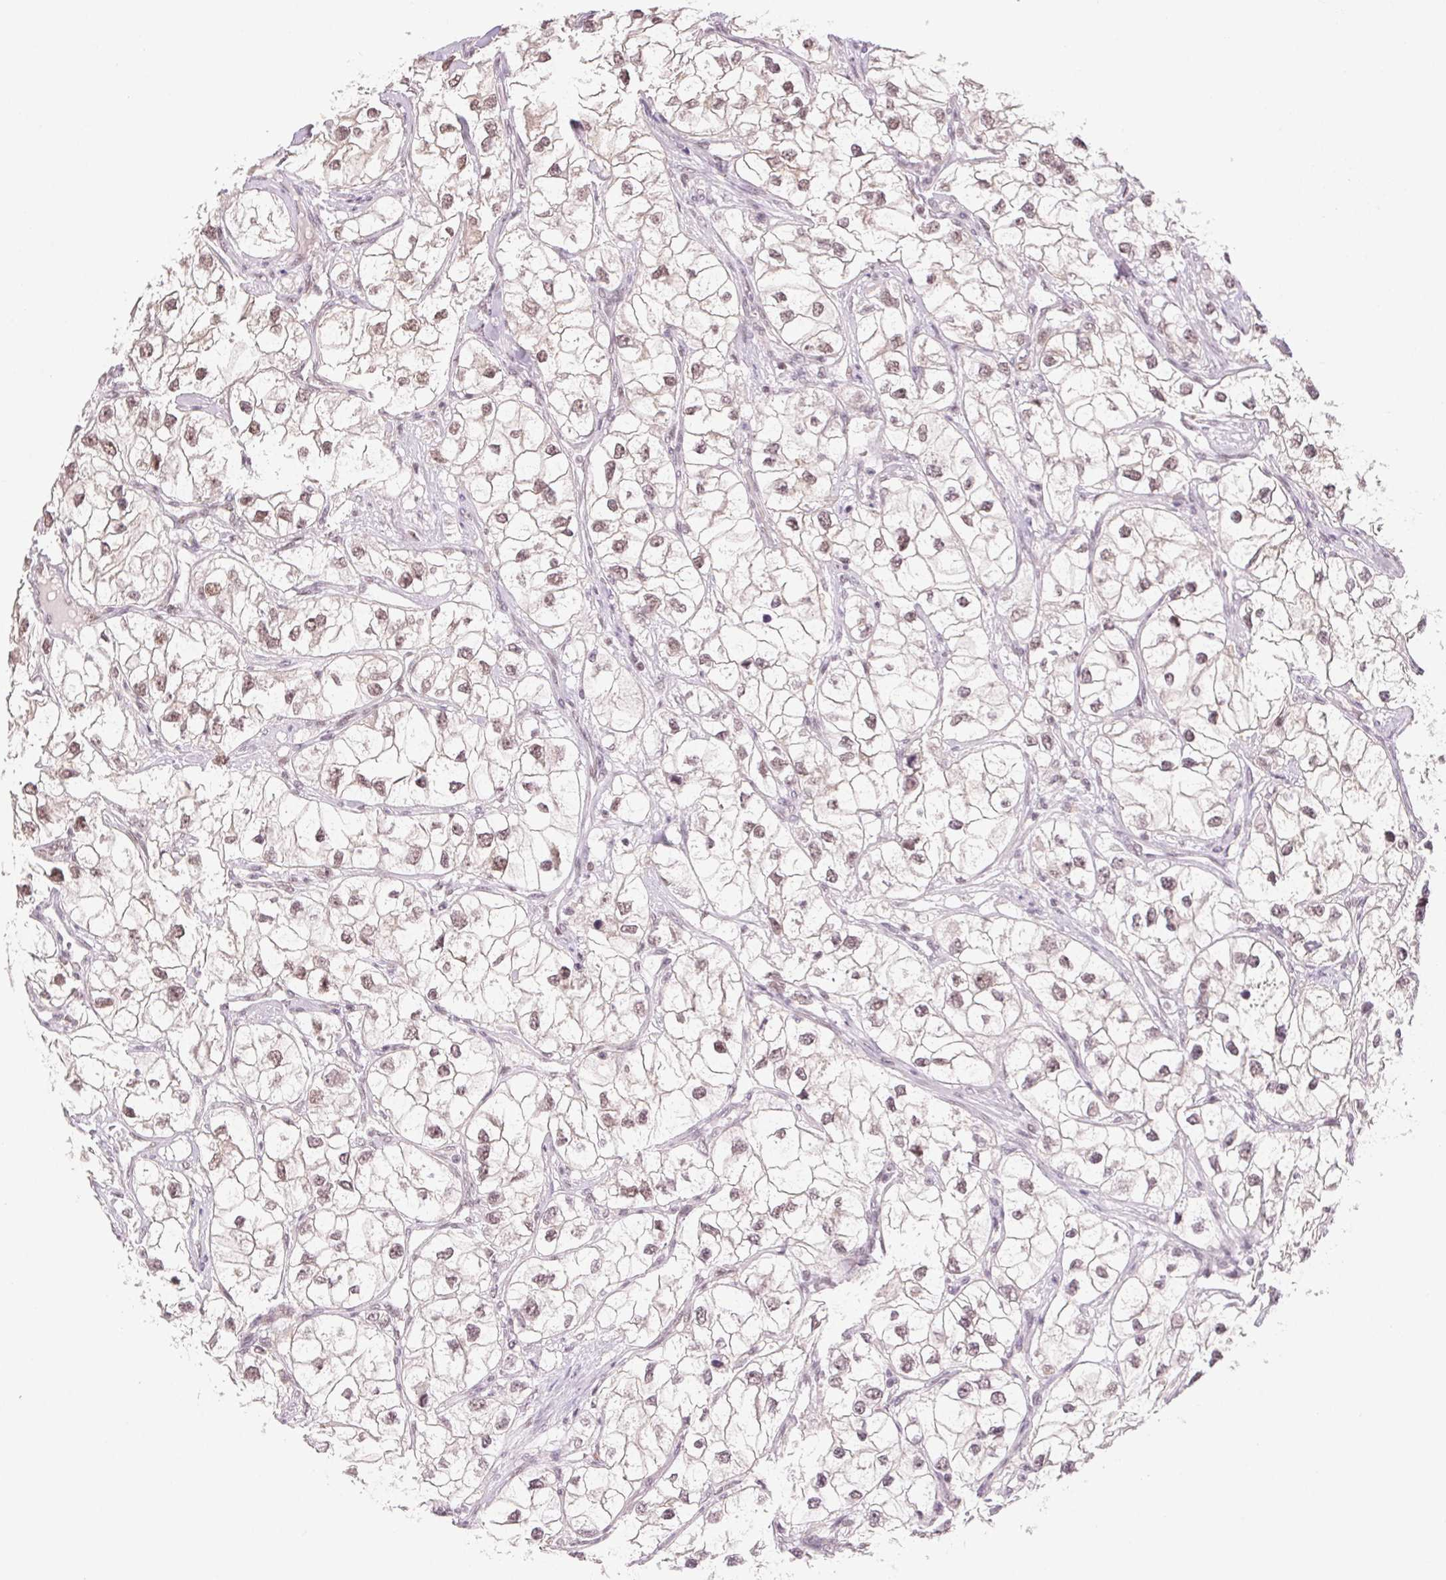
{"staining": {"intensity": "moderate", "quantity": "25%-75%", "location": "nuclear"}, "tissue": "renal cancer", "cell_type": "Tumor cells", "image_type": "cancer", "snomed": [{"axis": "morphology", "description": "Adenocarcinoma, NOS"}, {"axis": "topography", "description": "Kidney"}], "caption": "Renal cancer stained for a protein demonstrates moderate nuclear positivity in tumor cells.", "gene": "PRPF18", "patient": {"sex": "male", "age": 59}}